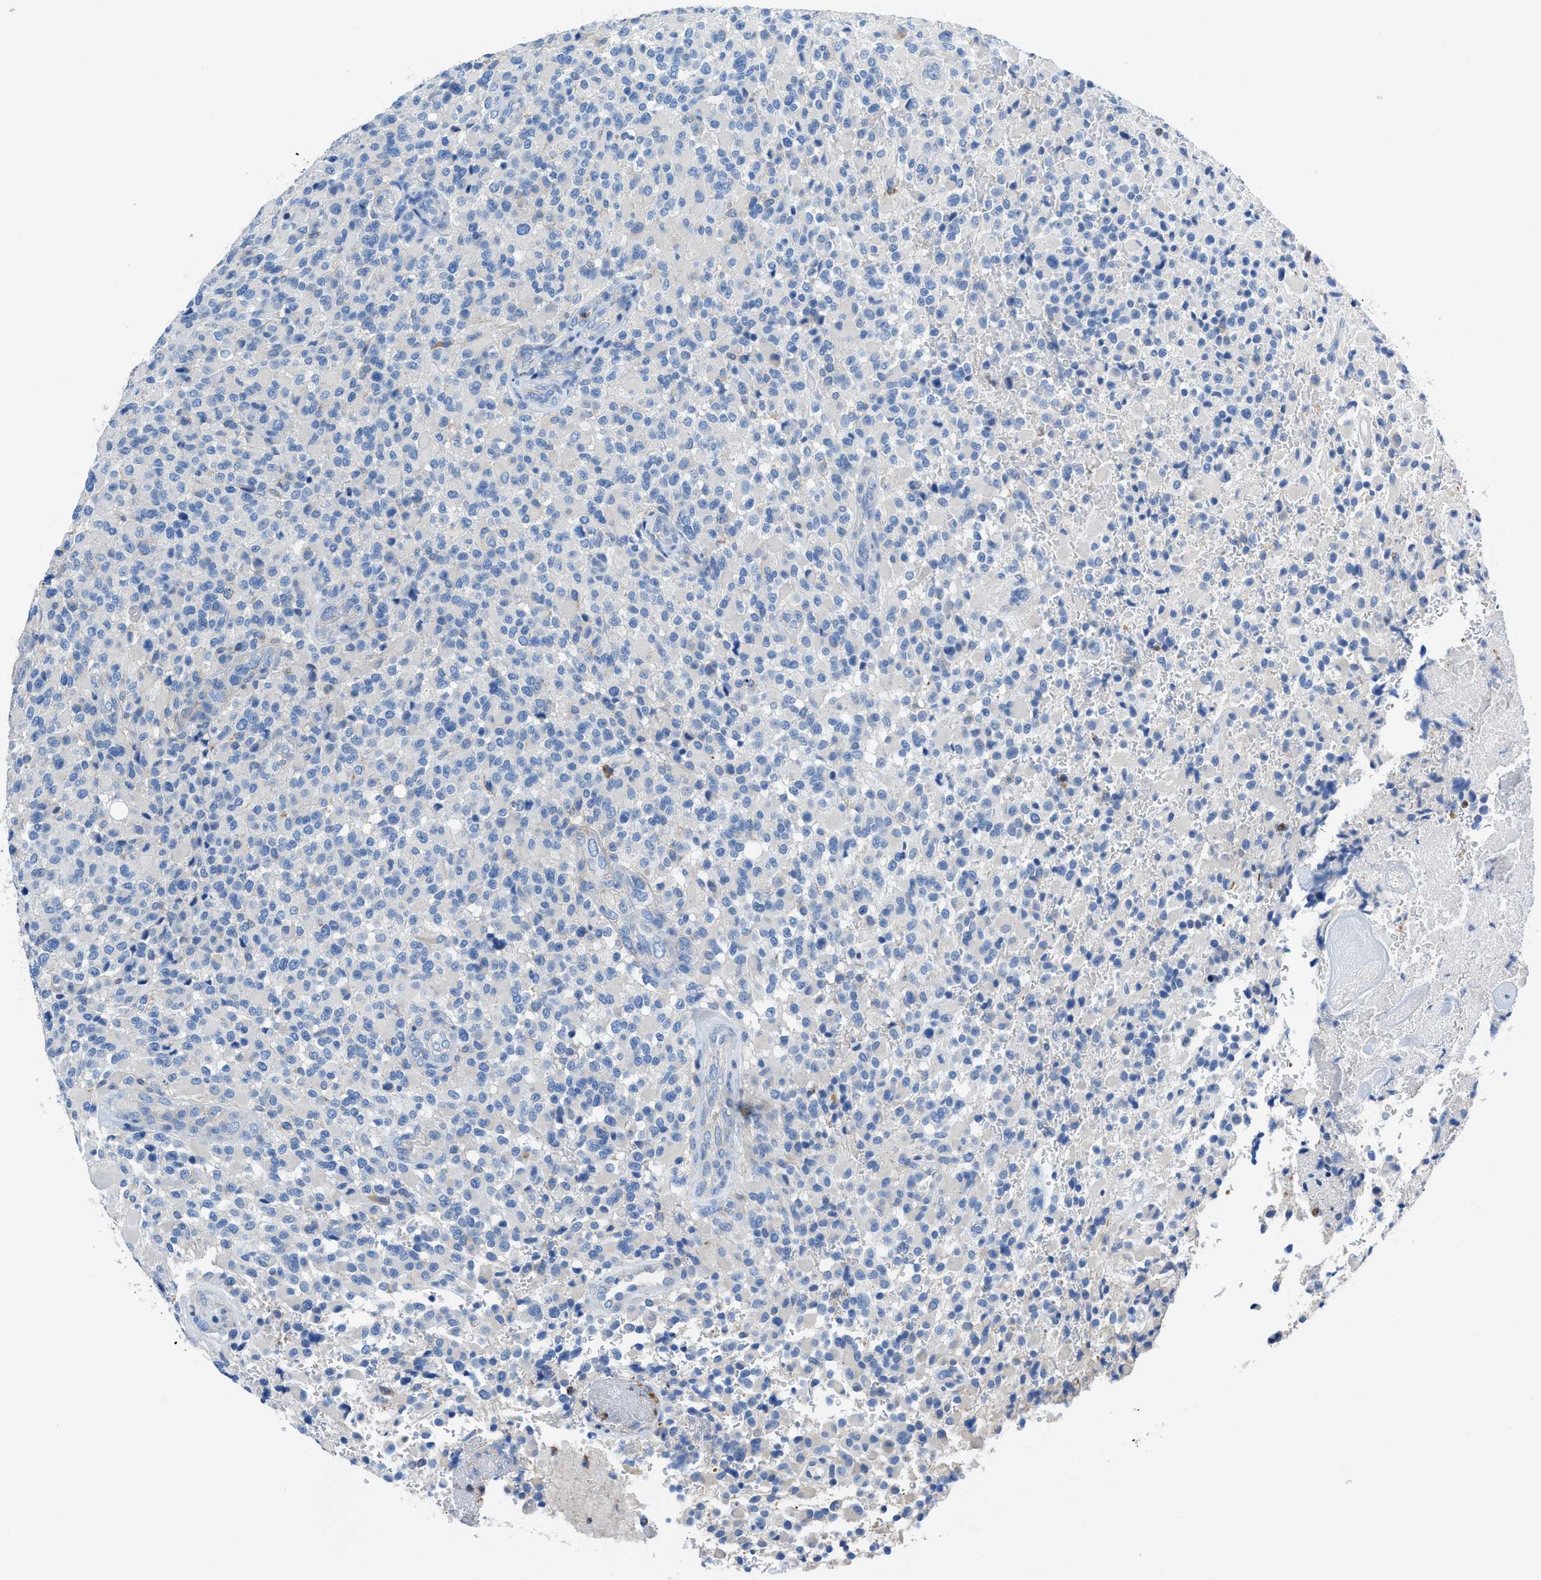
{"staining": {"intensity": "negative", "quantity": "none", "location": "none"}, "tissue": "glioma", "cell_type": "Tumor cells", "image_type": "cancer", "snomed": [{"axis": "morphology", "description": "Glioma, malignant, High grade"}, {"axis": "topography", "description": "Brain"}], "caption": "High magnification brightfield microscopy of glioma stained with DAB (brown) and counterstained with hematoxylin (blue): tumor cells show no significant expression. (Stains: DAB IHC with hematoxylin counter stain, Microscopy: brightfield microscopy at high magnification).", "gene": "NEB", "patient": {"sex": "male", "age": 71}}